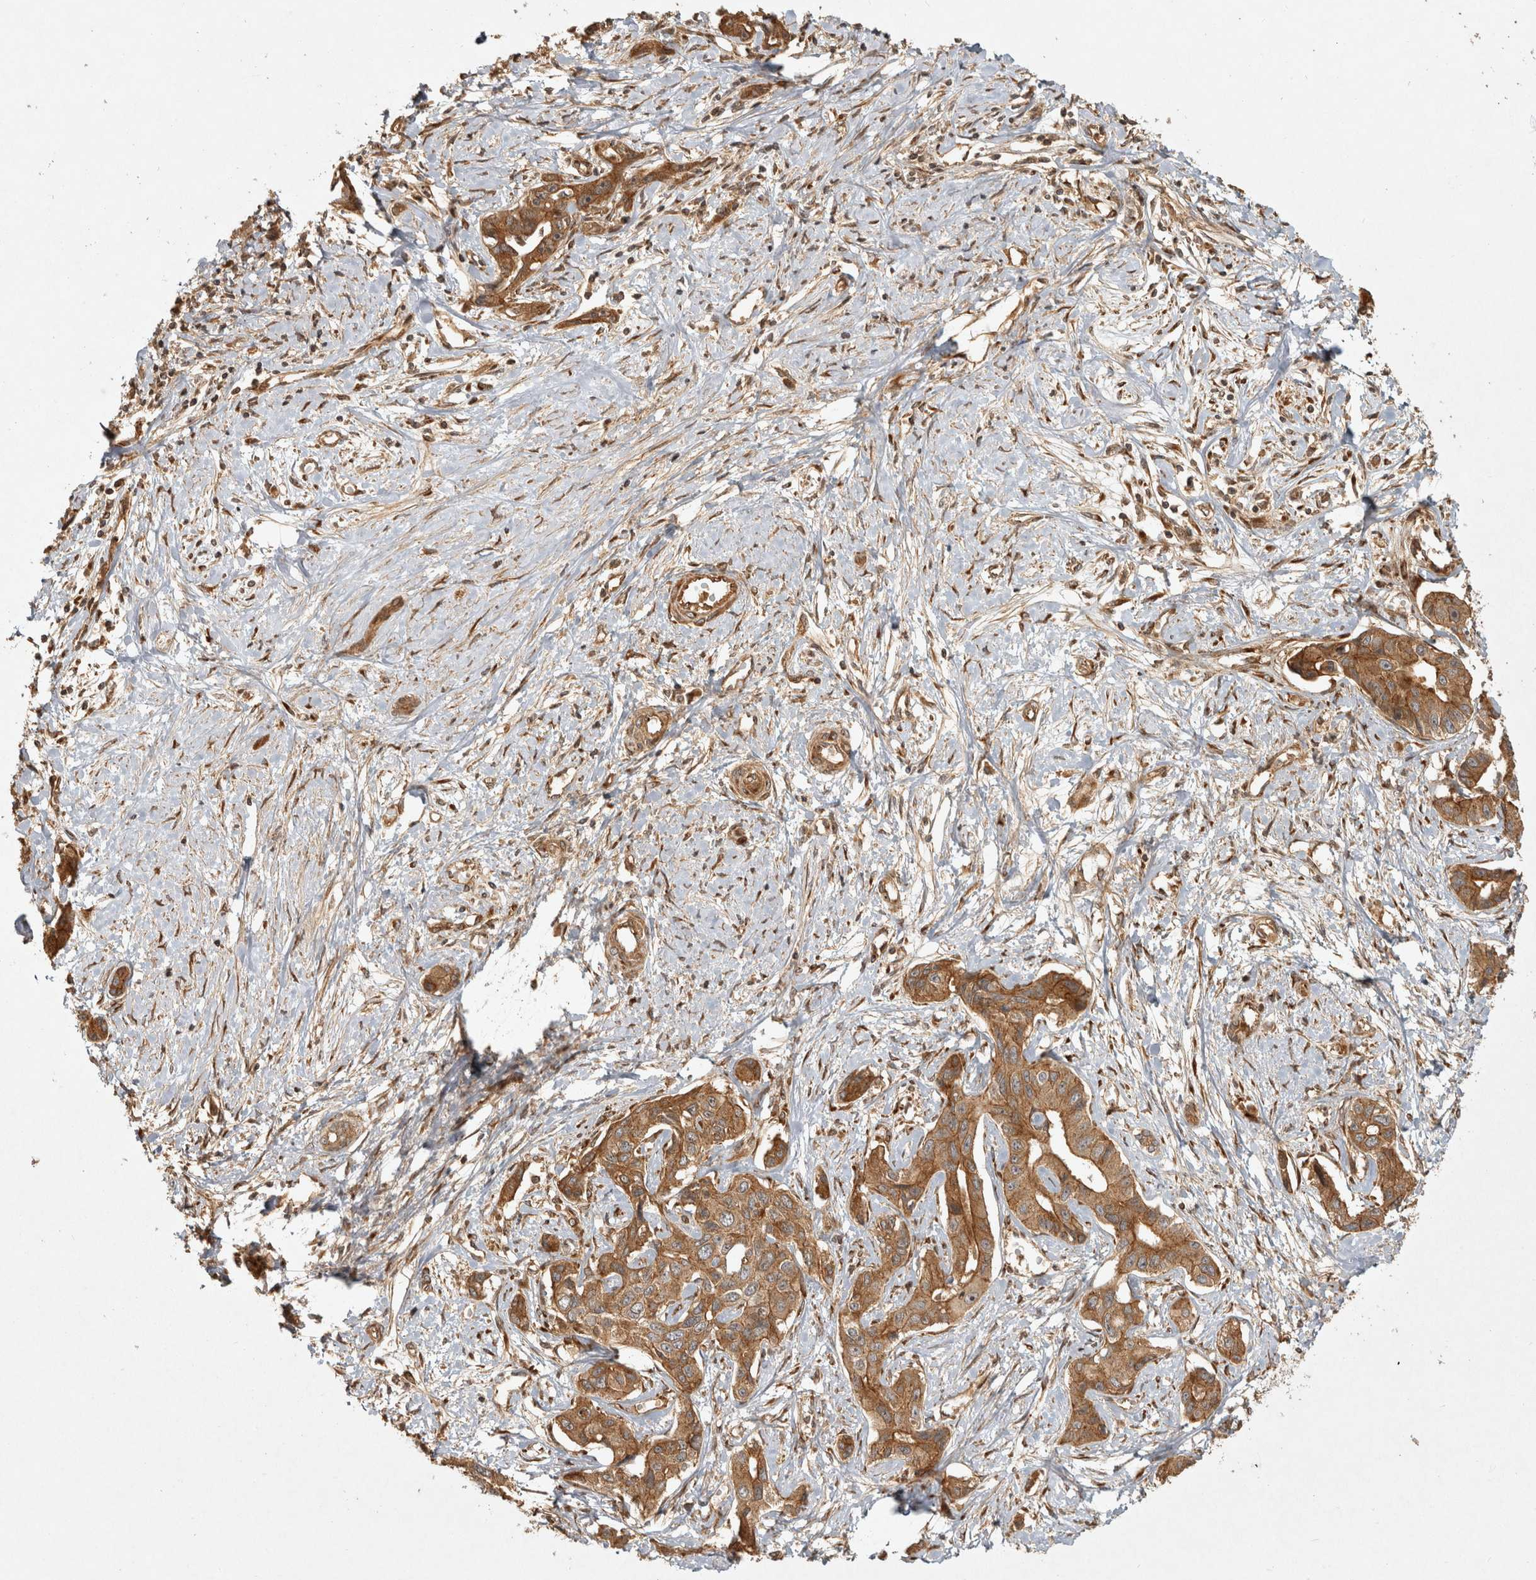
{"staining": {"intensity": "moderate", "quantity": ">75%", "location": "cytoplasmic/membranous"}, "tissue": "liver cancer", "cell_type": "Tumor cells", "image_type": "cancer", "snomed": [{"axis": "morphology", "description": "Cholangiocarcinoma"}, {"axis": "topography", "description": "Liver"}], "caption": "The image demonstrates immunohistochemical staining of liver cancer. There is moderate cytoplasmic/membranous positivity is appreciated in approximately >75% of tumor cells.", "gene": "CAMSAP2", "patient": {"sex": "male", "age": 59}}